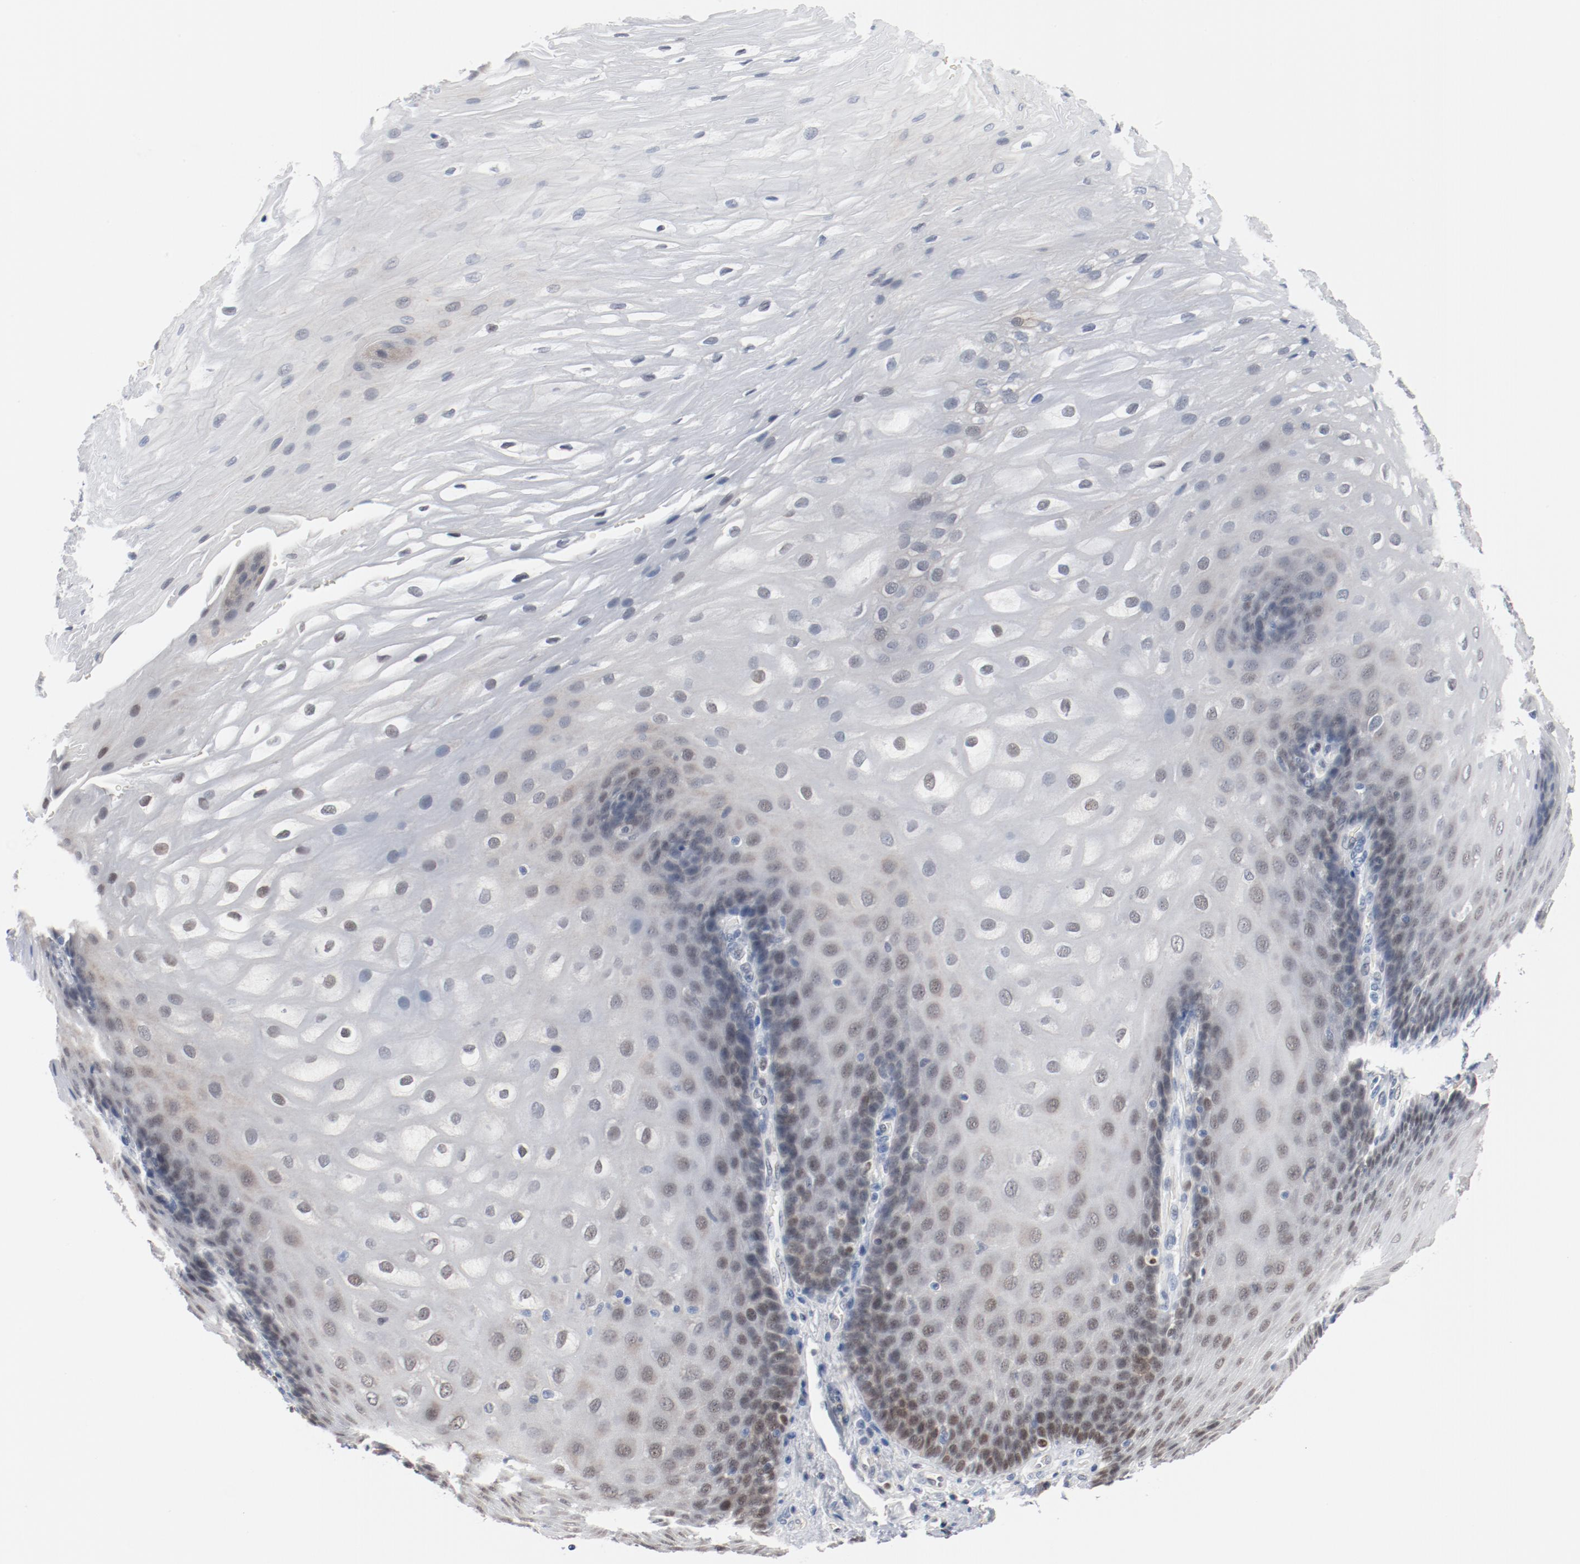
{"staining": {"intensity": "weak", "quantity": "<25%", "location": "nuclear"}, "tissue": "esophagus", "cell_type": "Squamous epithelial cells", "image_type": "normal", "snomed": [{"axis": "morphology", "description": "Normal tissue, NOS"}, {"axis": "morphology", "description": "Adenocarcinoma, NOS"}, {"axis": "topography", "description": "Esophagus"}, {"axis": "topography", "description": "Stomach"}], "caption": "The micrograph shows no staining of squamous epithelial cells in unremarkable esophagus. (Brightfield microscopy of DAB immunohistochemistry (IHC) at high magnification).", "gene": "ENSG00000285708", "patient": {"sex": "male", "age": 62}}